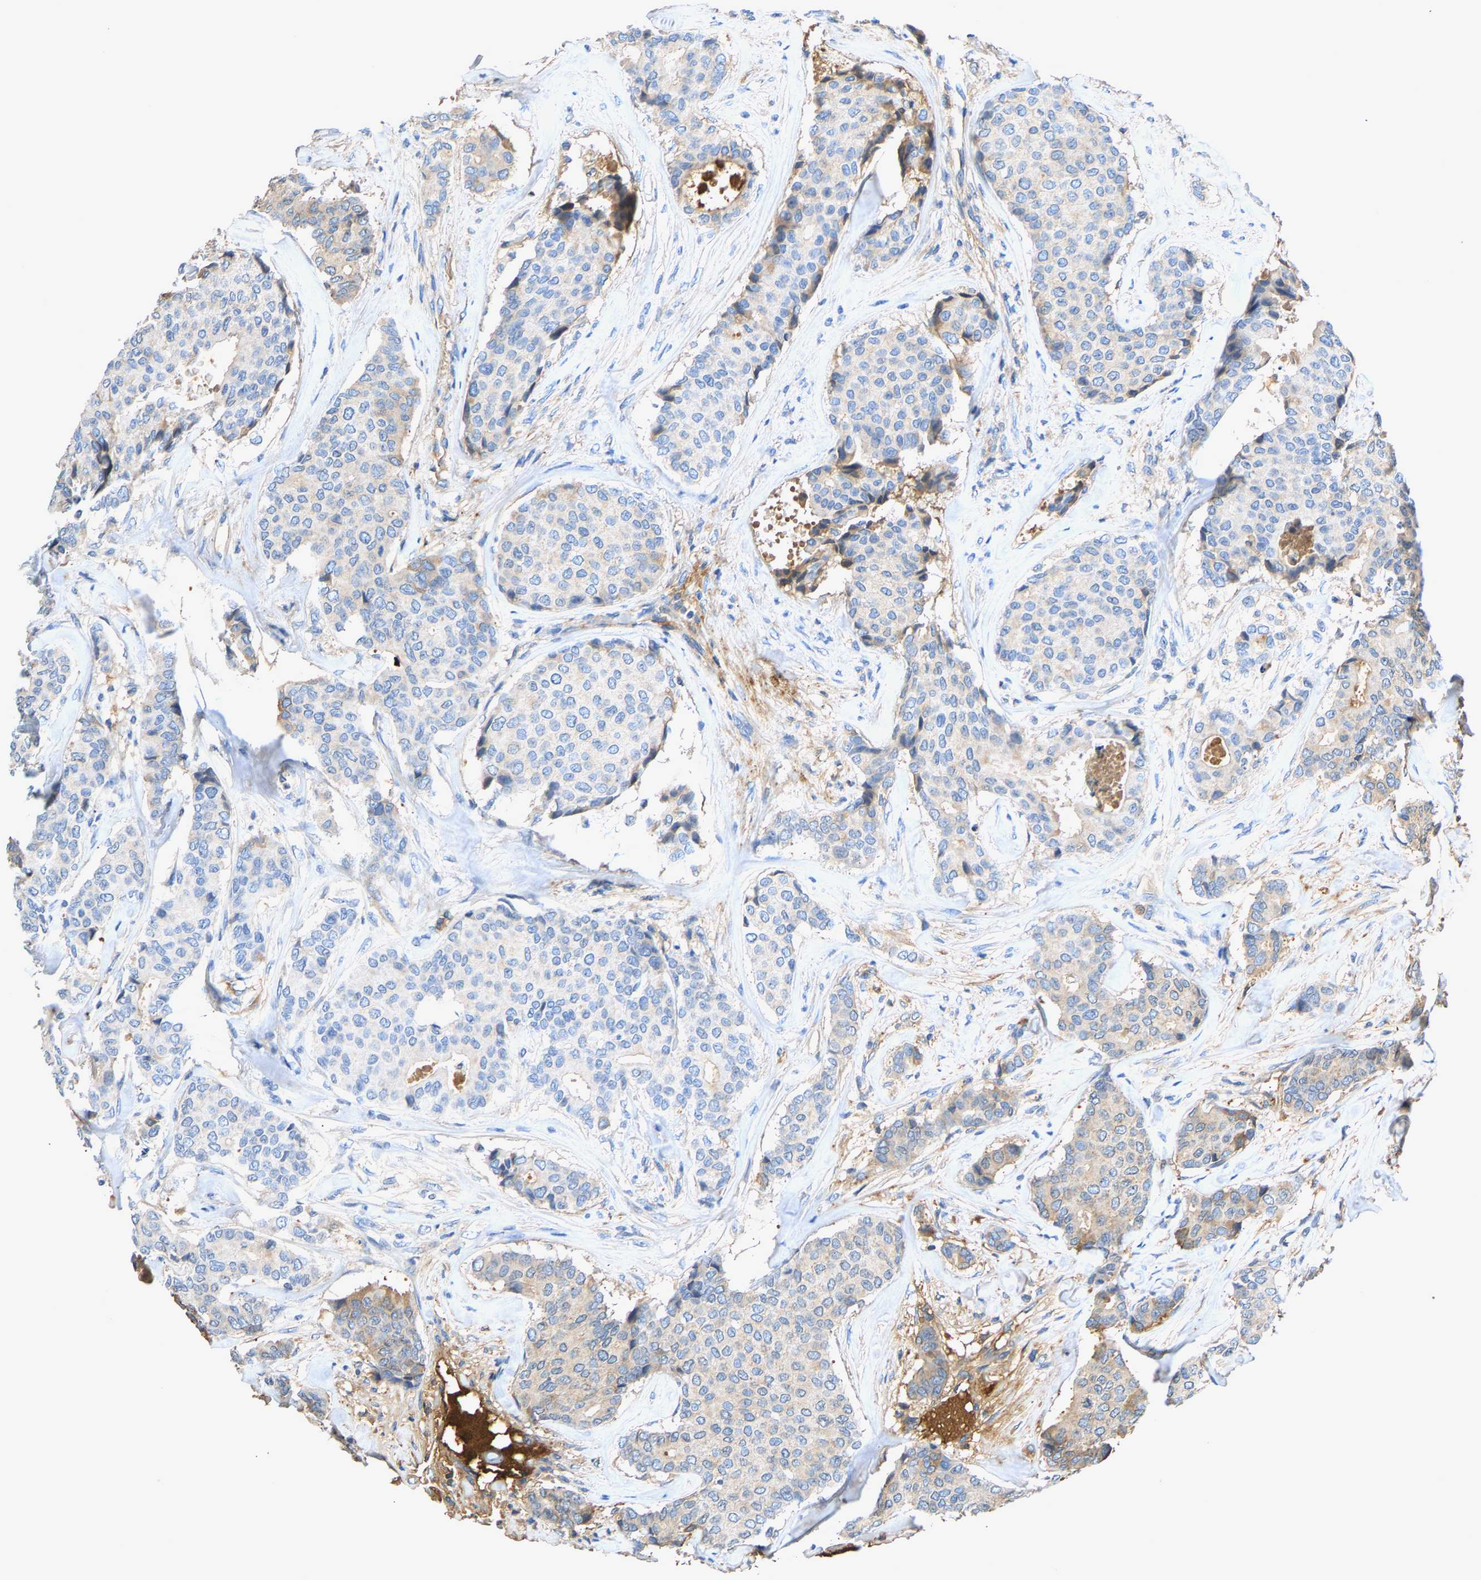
{"staining": {"intensity": "weak", "quantity": "25%-75%", "location": "cytoplasmic/membranous"}, "tissue": "breast cancer", "cell_type": "Tumor cells", "image_type": "cancer", "snomed": [{"axis": "morphology", "description": "Duct carcinoma"}, {"axis": "topography", "description": "Breast"}], "caption": "Tumor cells exhibit low levels of weak cytoplasmic/membranous staining in about 25%-75% of cells in human breast intraductal carcinoma. Nuclei are stained in blue.", "gene": "STC1", "patient": {"sex": "female", "age": 75}}